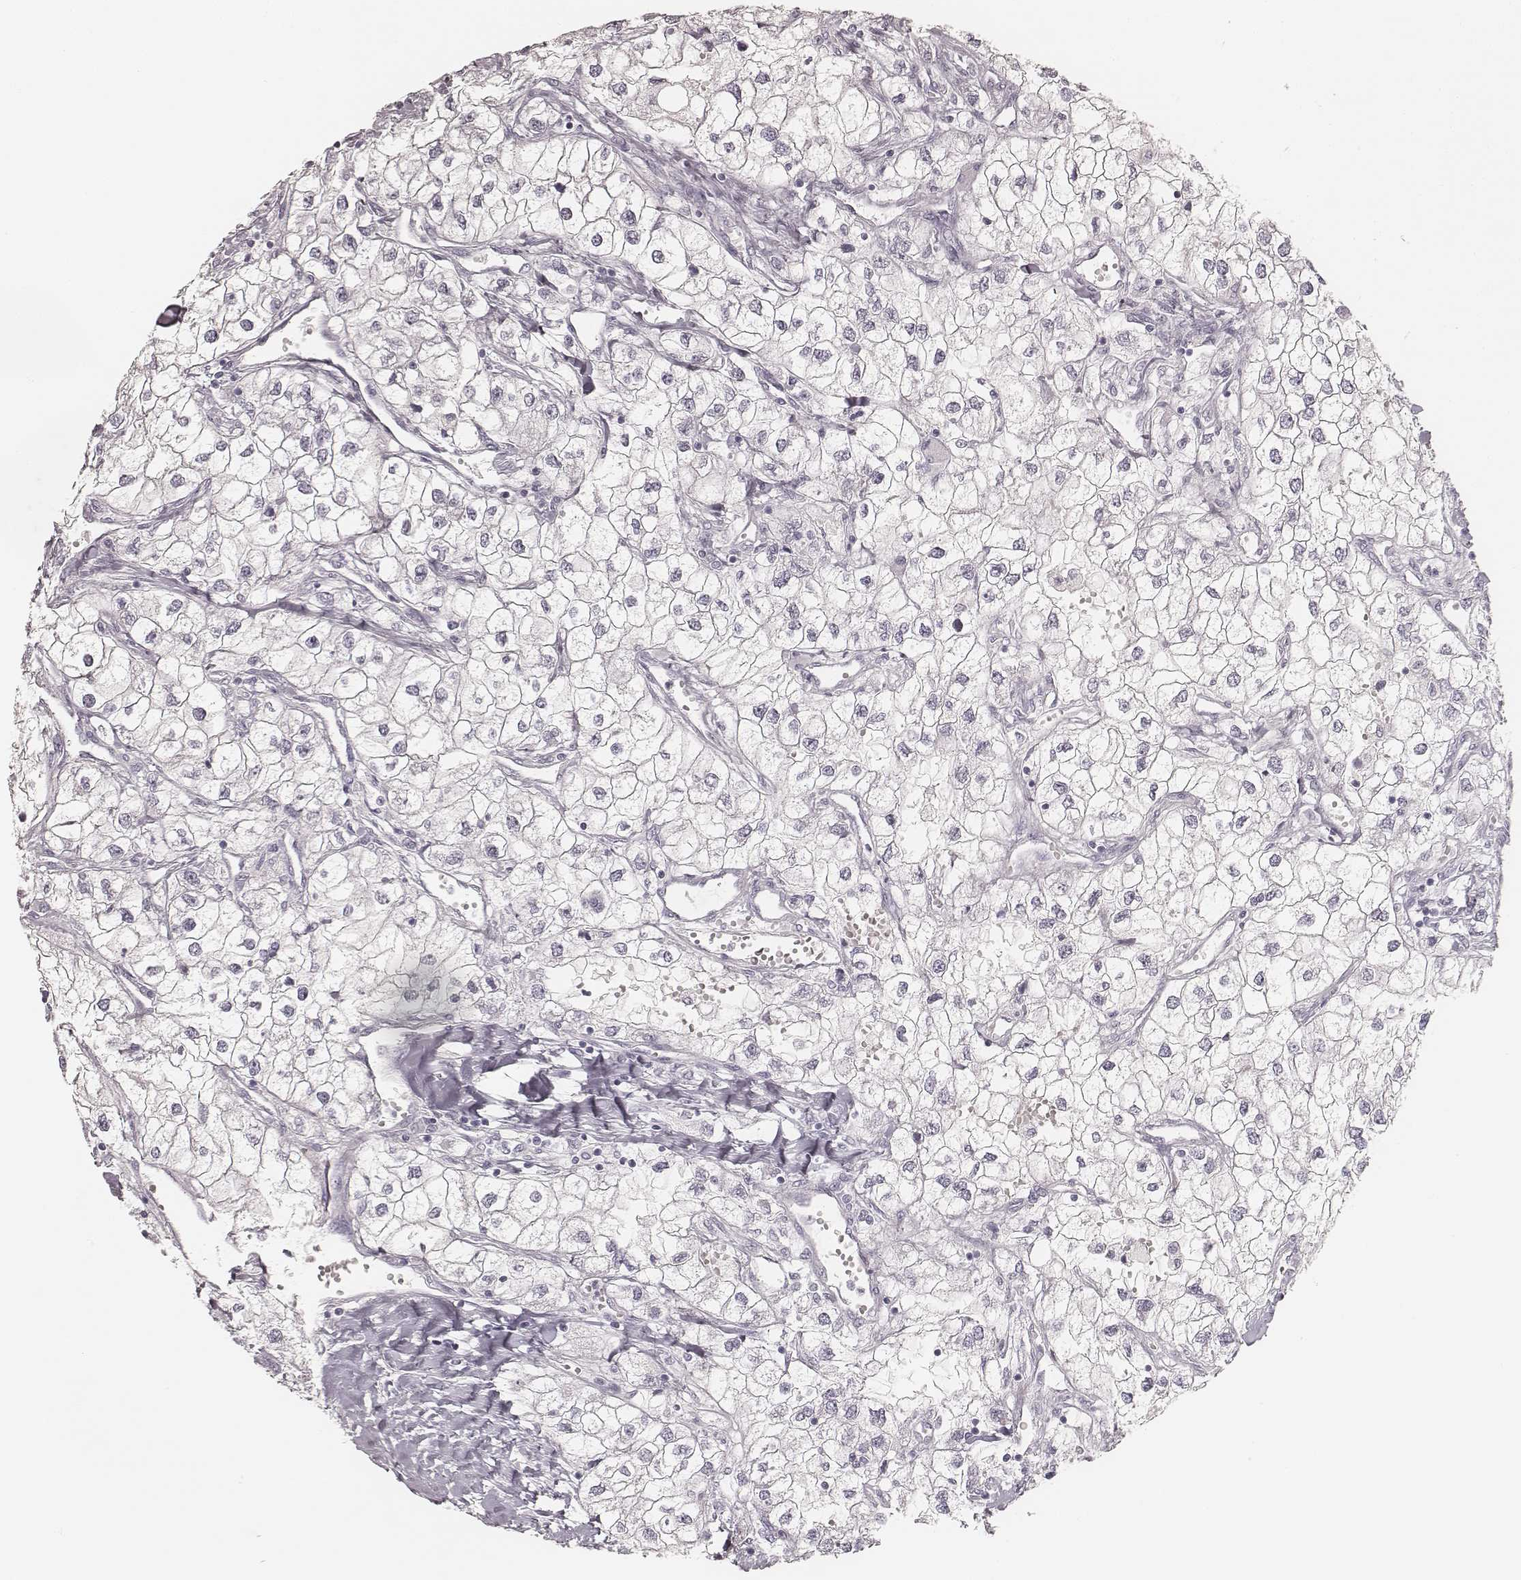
{"staining": {"intensity": "negative", "quantity": "none", "location": "none"}, "tissue": "renal cancer", "cell_type": "Tumor cells", "image_type": "cancer", "snomed": [{"axis": "morphology", "description": "Adenocarcinoma, NOS"}, {"axis": "topography", "description": "Kidney"}], "caption": "Immunohistochemistry micrograph of neoplastic tissue: human renal adenocarcinoma stained with DAB displays no significant protein expression in tumor cells.", "gene": "KRT72", "patient": {"sex": "male", "age": 59}}